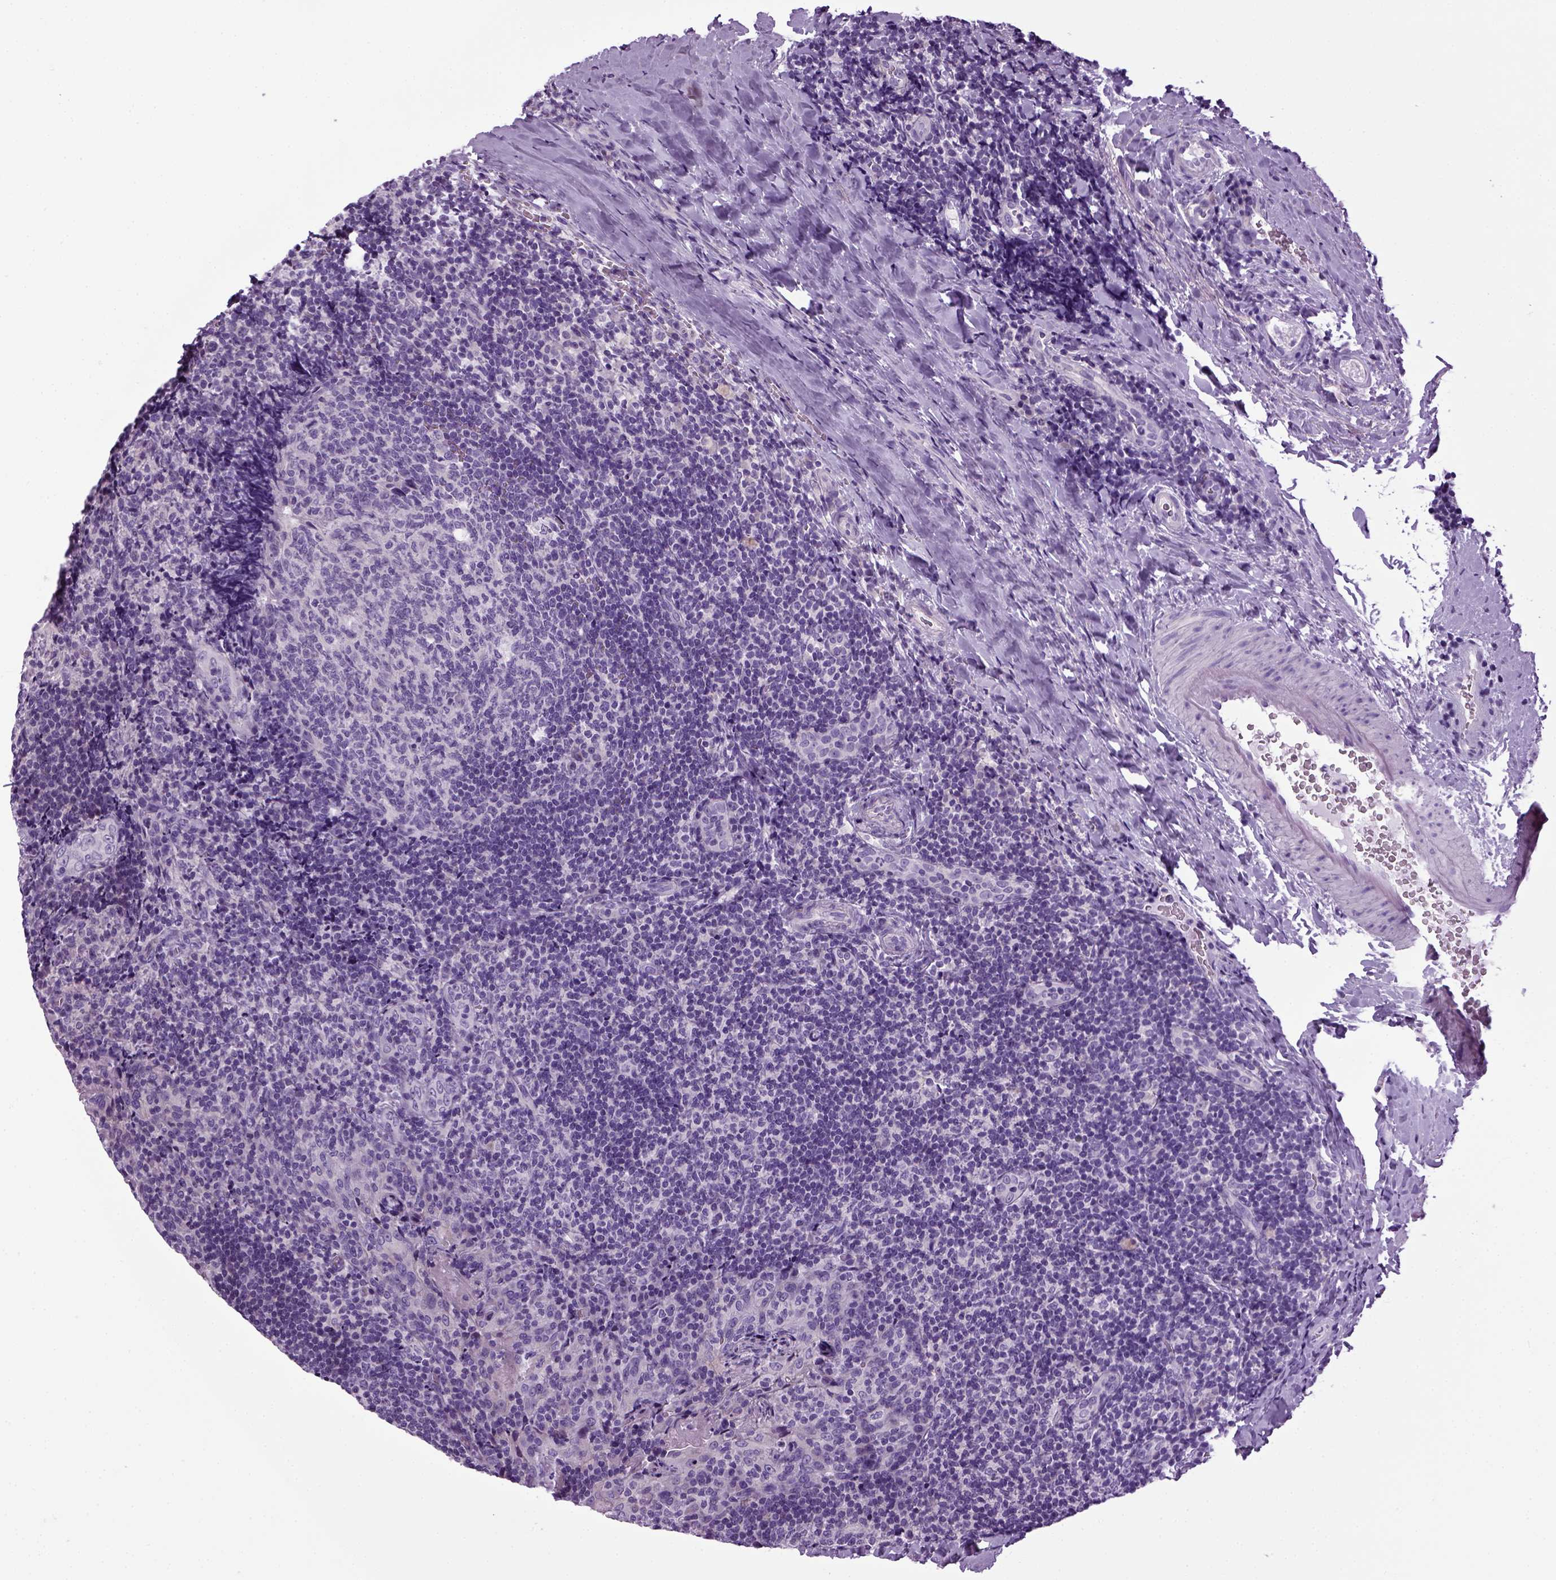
{"staining": {"intensity": "negative", "quantity": "none", "location": "none"}, "tissue": "tonsil", "cell_type": "Germinal center cells", "image_type": "normal", "snomed": [{"axis": "morphology", "description": "Normal tissue, NOS"}, {"axis": "topography", "description": "Tonsil"}], "caption": "Immunohistochemical staining of benign tonsil shows no significant expression in germinal center cells.", "gene": "HMCN2", "patient": {"sex": "male", "age": 17}}